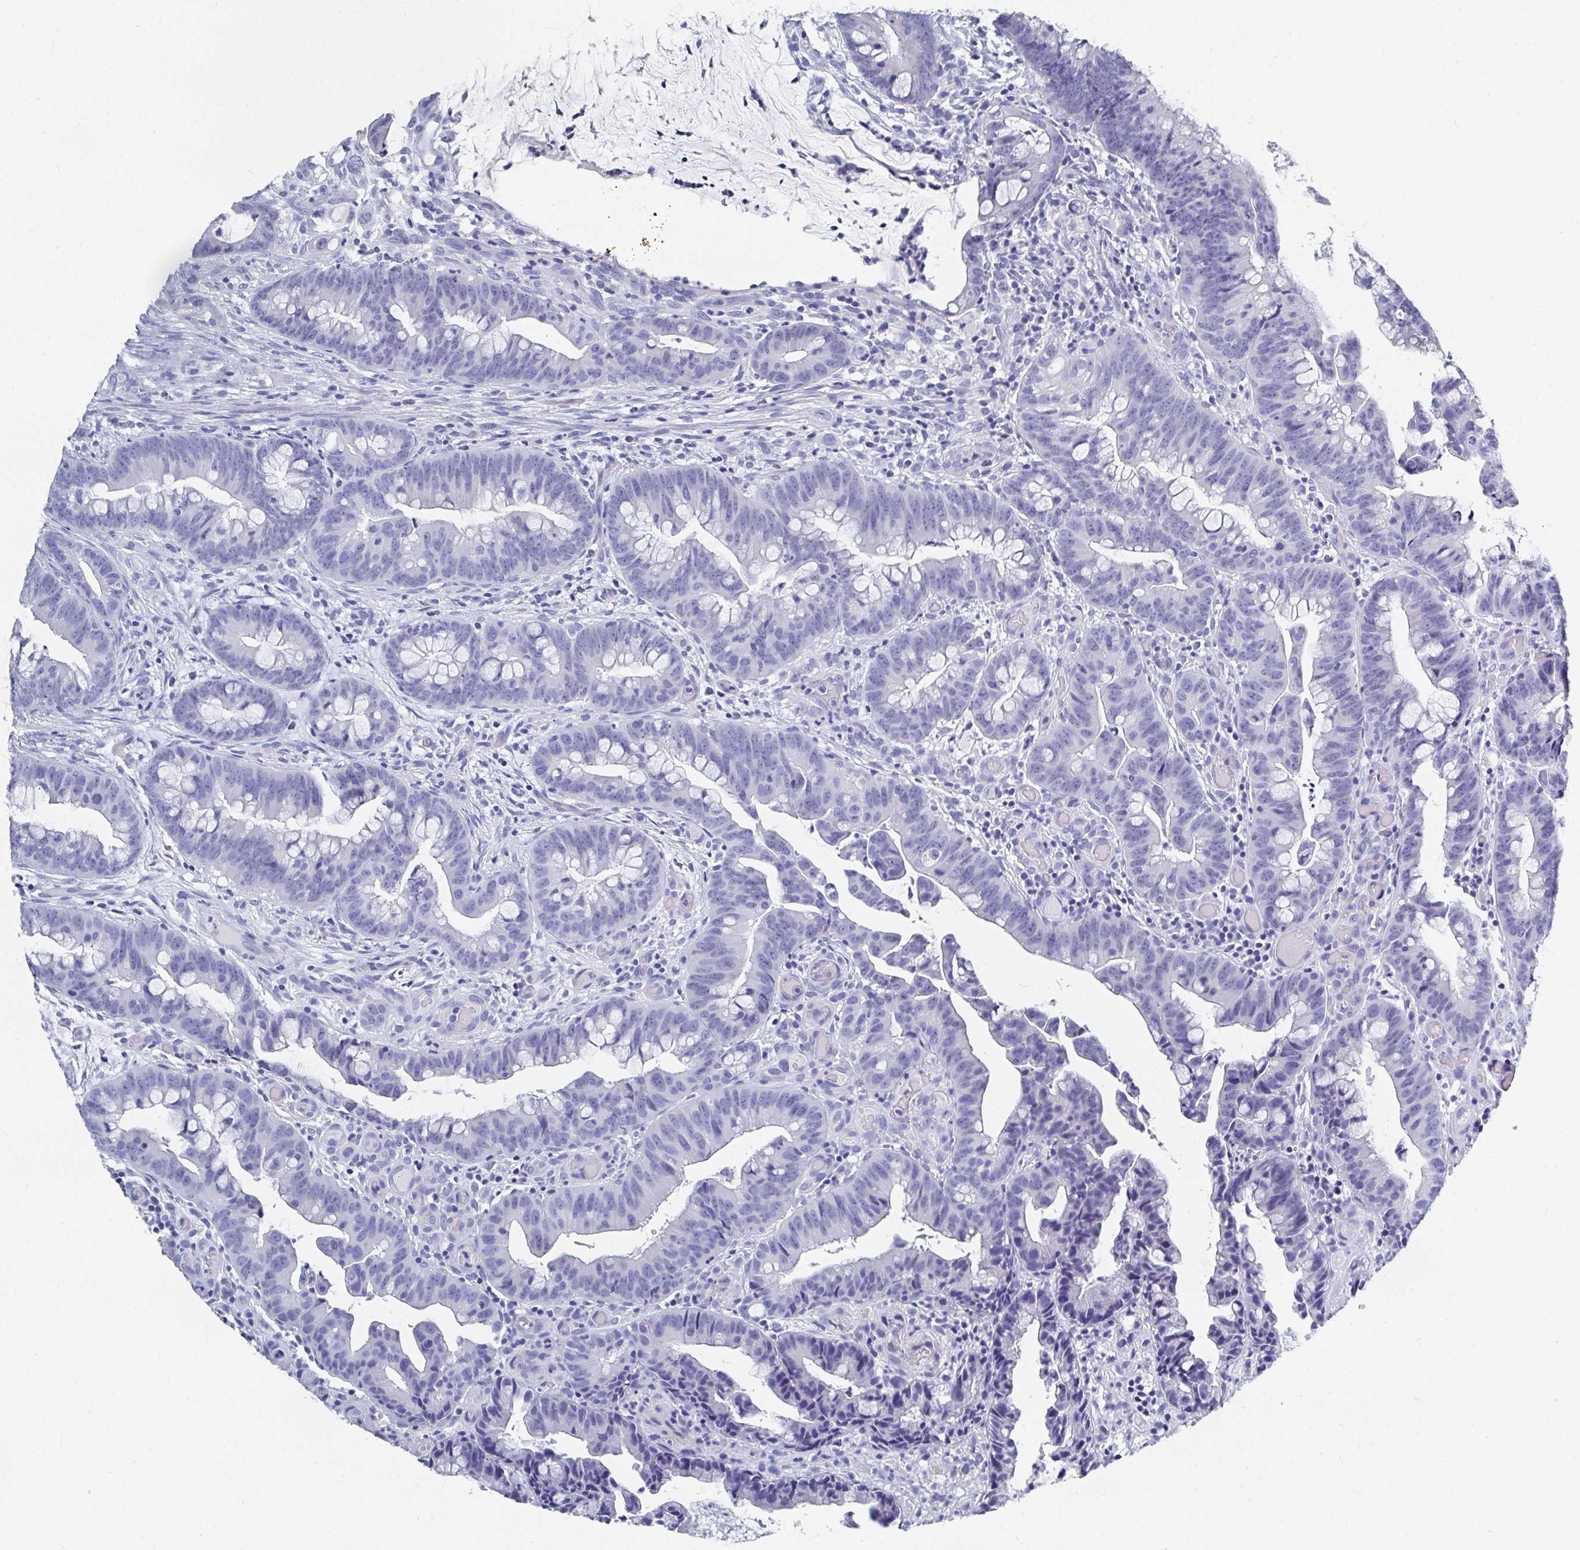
{"staining": {"intensity": "negative", "quantity": "none", "location": "none"}, "tissue": "colorectal cancer", "cell_type": "Tumor cells", "image_type": "cancer", "snomed": [{"axis": "morphology", "description": "Adenocarcinoma, NOS"}, {"axis": "topography", "description": "Colon"}], "caption": "High magnification brightfield microscopy of colorectal cancer stained with DAB (3,3'-diaminobenzidine) (brown) and counterstained with hematoxylin (blue): tumor cells show no significant expression.", "gene": "GRIA1", "patient": {"sex": "male", "age": 62}}